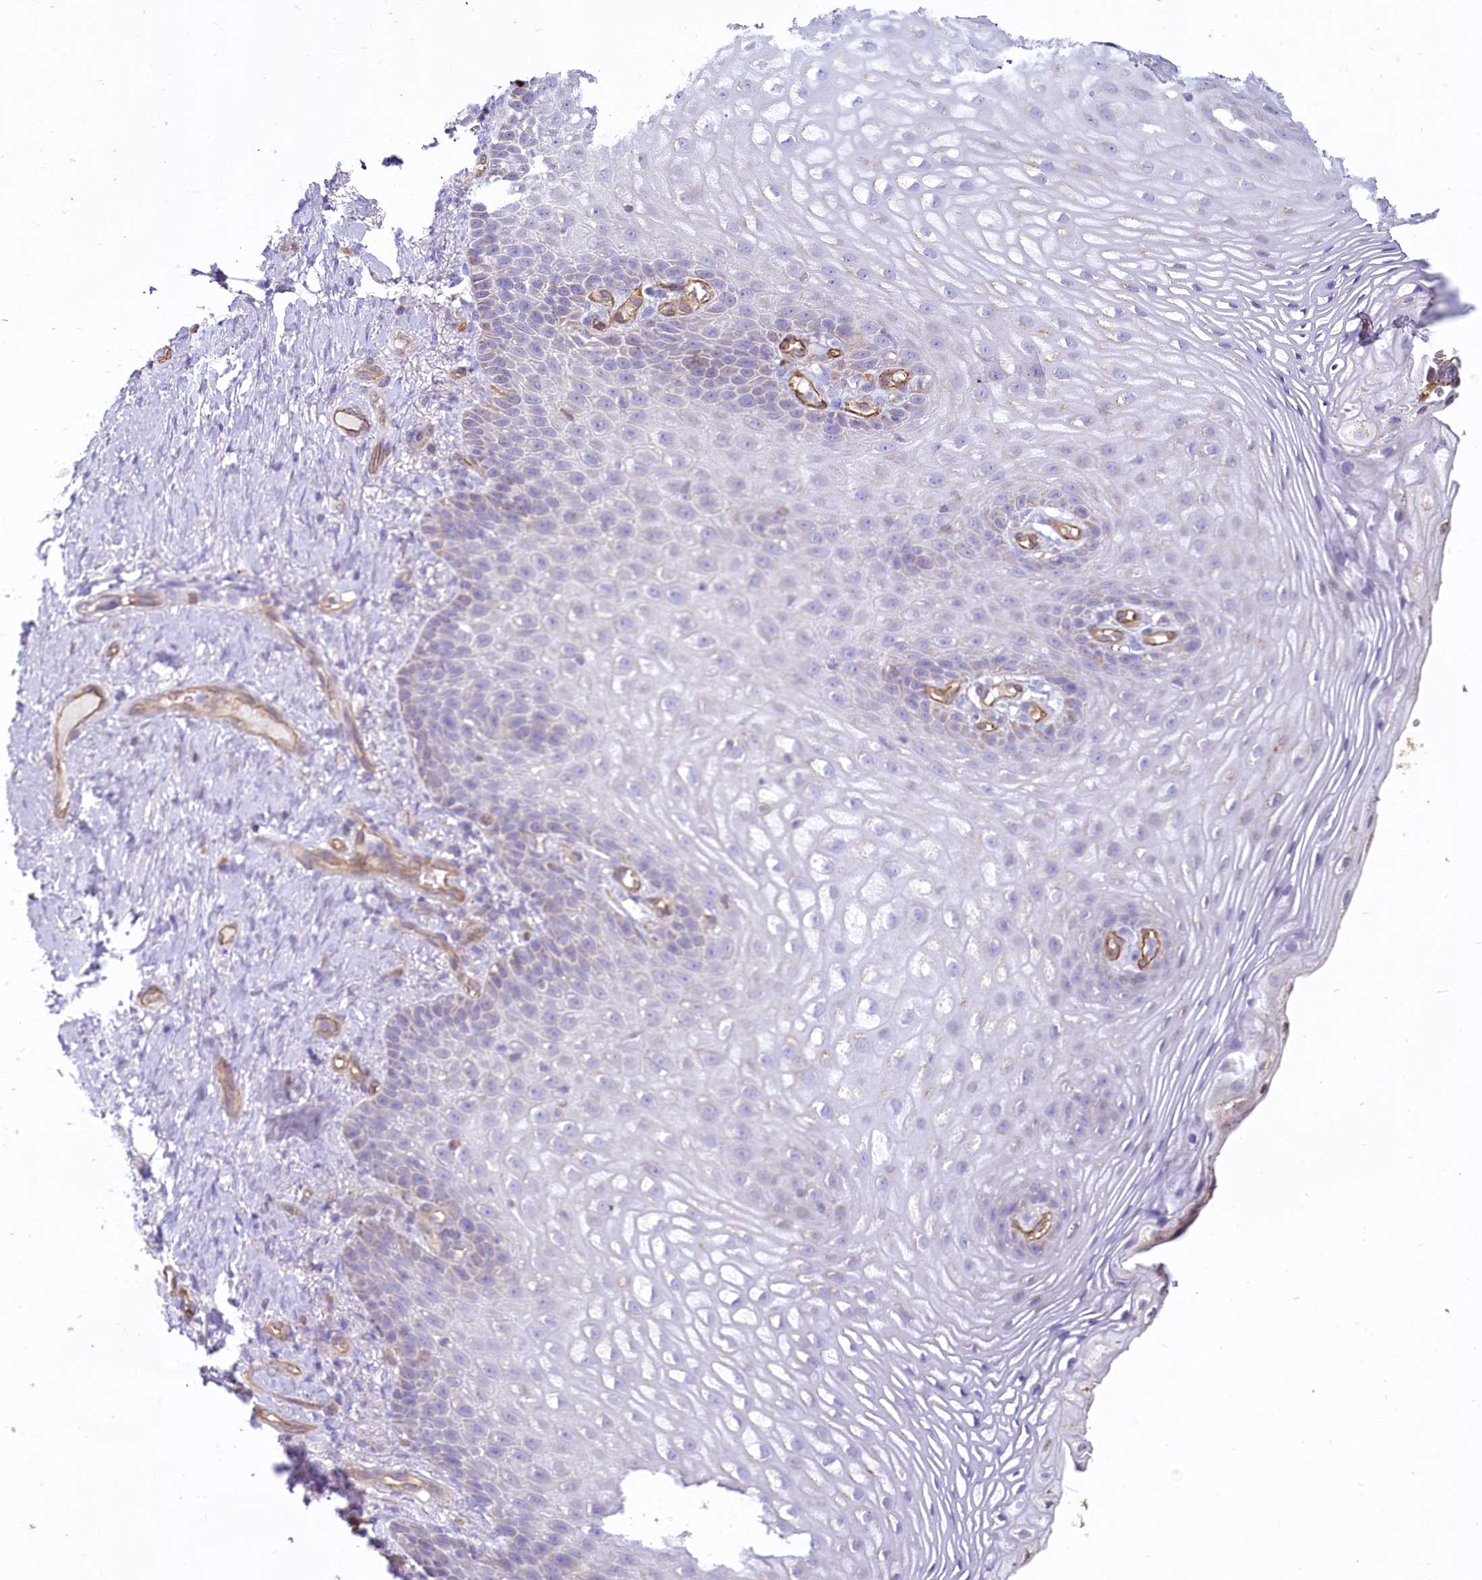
{"staining": {"intensity": "negative", "quantity": "none", "location": "none"}, "tissue": "vagina", "cell_type": "Squamous epithelial cells", "image_type": "normal", "snomed": [{"axis": "morphology", "description": "Normal tissue, NOS"}, {"axis": "topography", "description": "Vagina"}], "caption": "Image shows no protein staining in squamous epithelial cells of unremarkable vagina.", "gene": "LMOD3", "patient": {"sex": "female", "age": 60}}